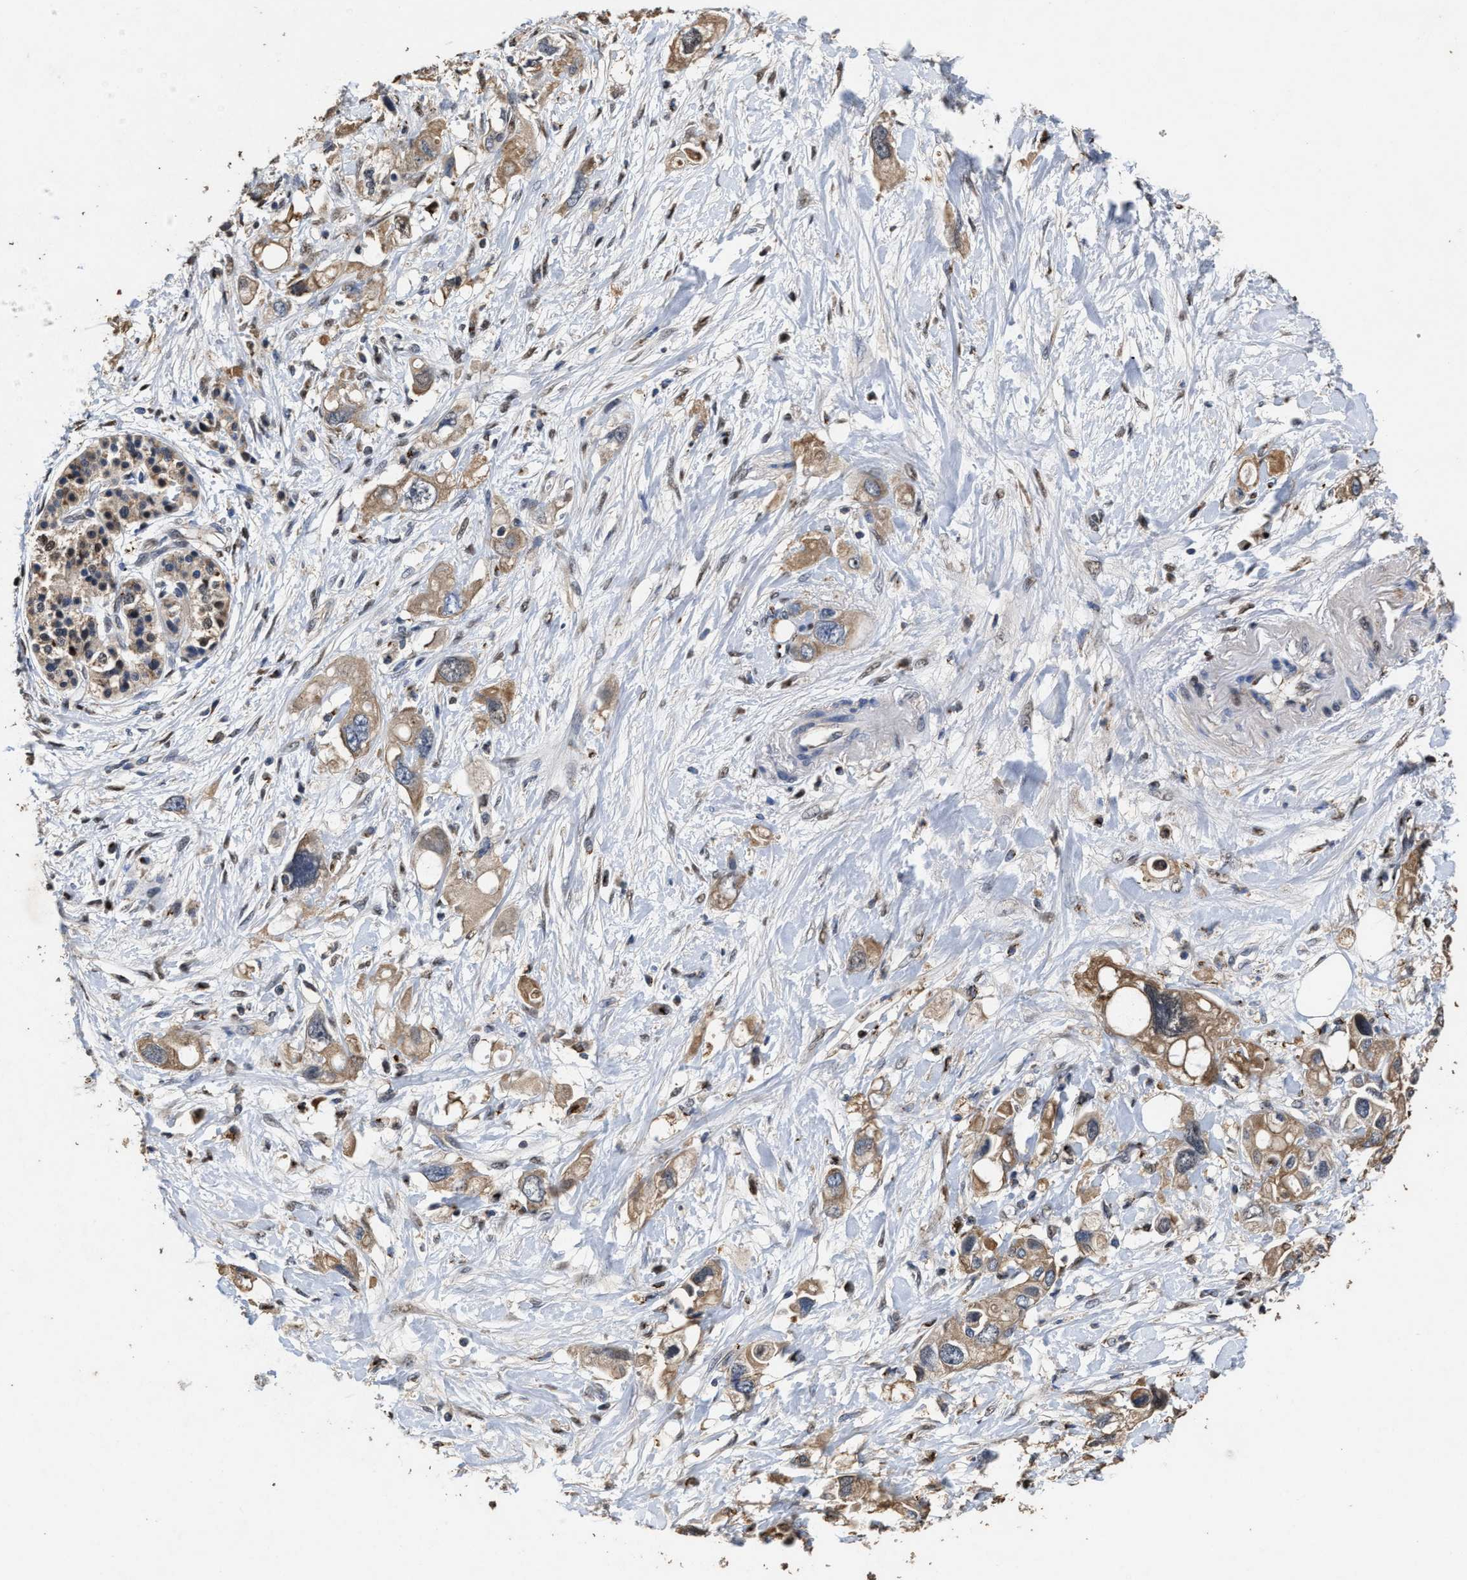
{"staining": {"intensity": "moderate", "quantity": ">75%", "location": "cytoplasmic/membranous"}, "tissue": "pancreatic cancer", "cell_type": "Tumor cells", "image_type": "cancer", "snomed": [{"axis": "morphology", "description": "Adenocarcinoma, NOS"}, {"axis": "topography", "description": "Pancreas"}], "caption": "Tumor cells reveal moderate cytoplasmic/membranous staining in approximately >75% of cells in pancreatic adenocarcinoma.", "gene": "TPST2", "patient": {"sex": "female", "age": 56}}